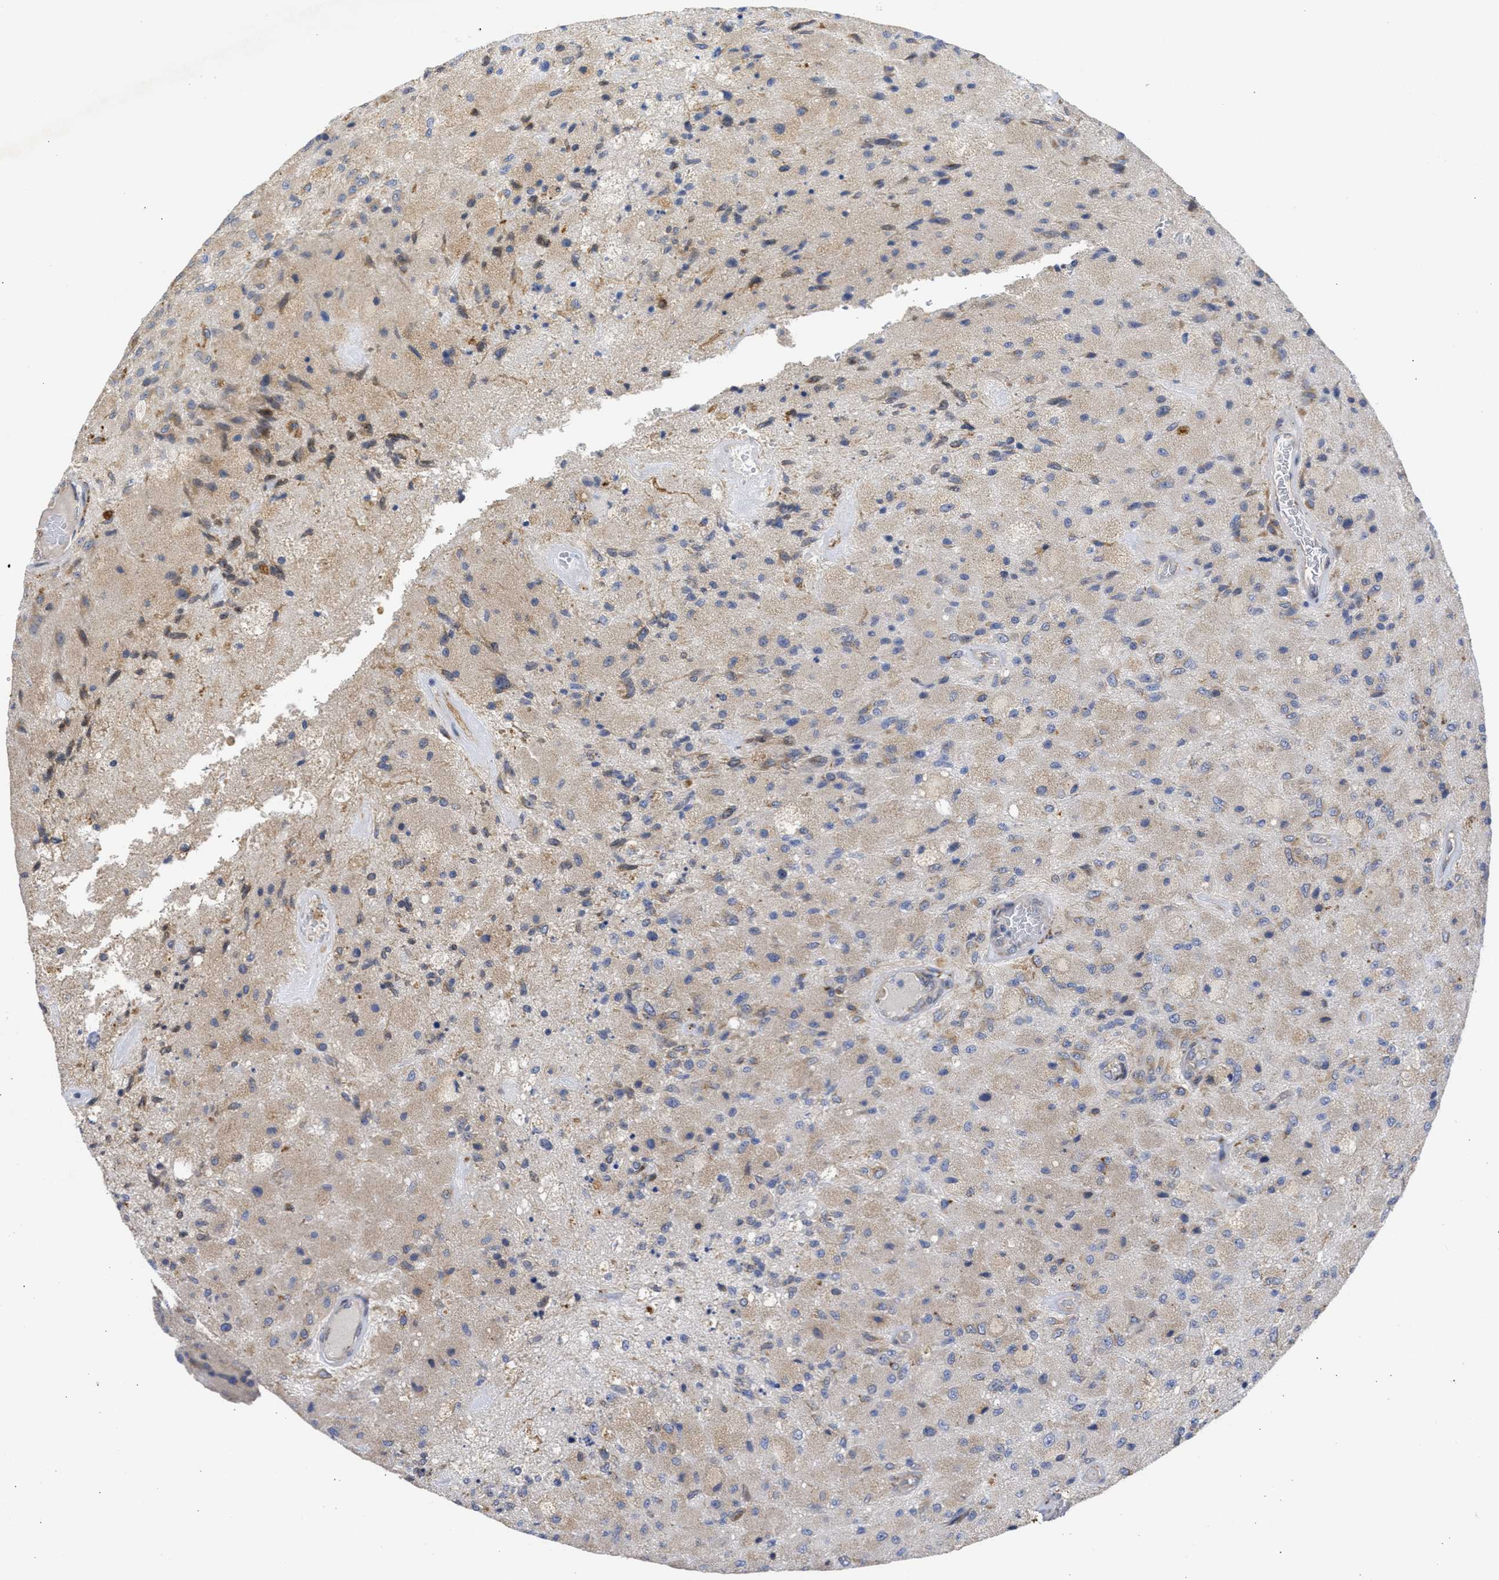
{"staining": {"intensity": "weak", "quantity": ">75%", "location": "cytoplasmic/membranous"}, "tissue": "glioma", "cell_type": "Tumor cells", "image_type": "cancer", "snomed": [{"axis": "morphology", "description": "Normal tissue, NOS"}, {"axis": "morphology", "description": "Glioma, malignant, High grade"}, {"axis": "topography", "description": "Cerebral cortex"}], "caption": "Immunohistochemistry photomicrograph of neoplastic tissue: human high-grade glioma (malignant) stained using immunohistochemistry exhibits low levels of weak protein expression localized specifically in the cytoplasmic/membranous of tumor cells, appearing as a cytoplasmic/membranous brown color.", "gene": "TMED1", "patient": {"sex": "male", "age": 77}}